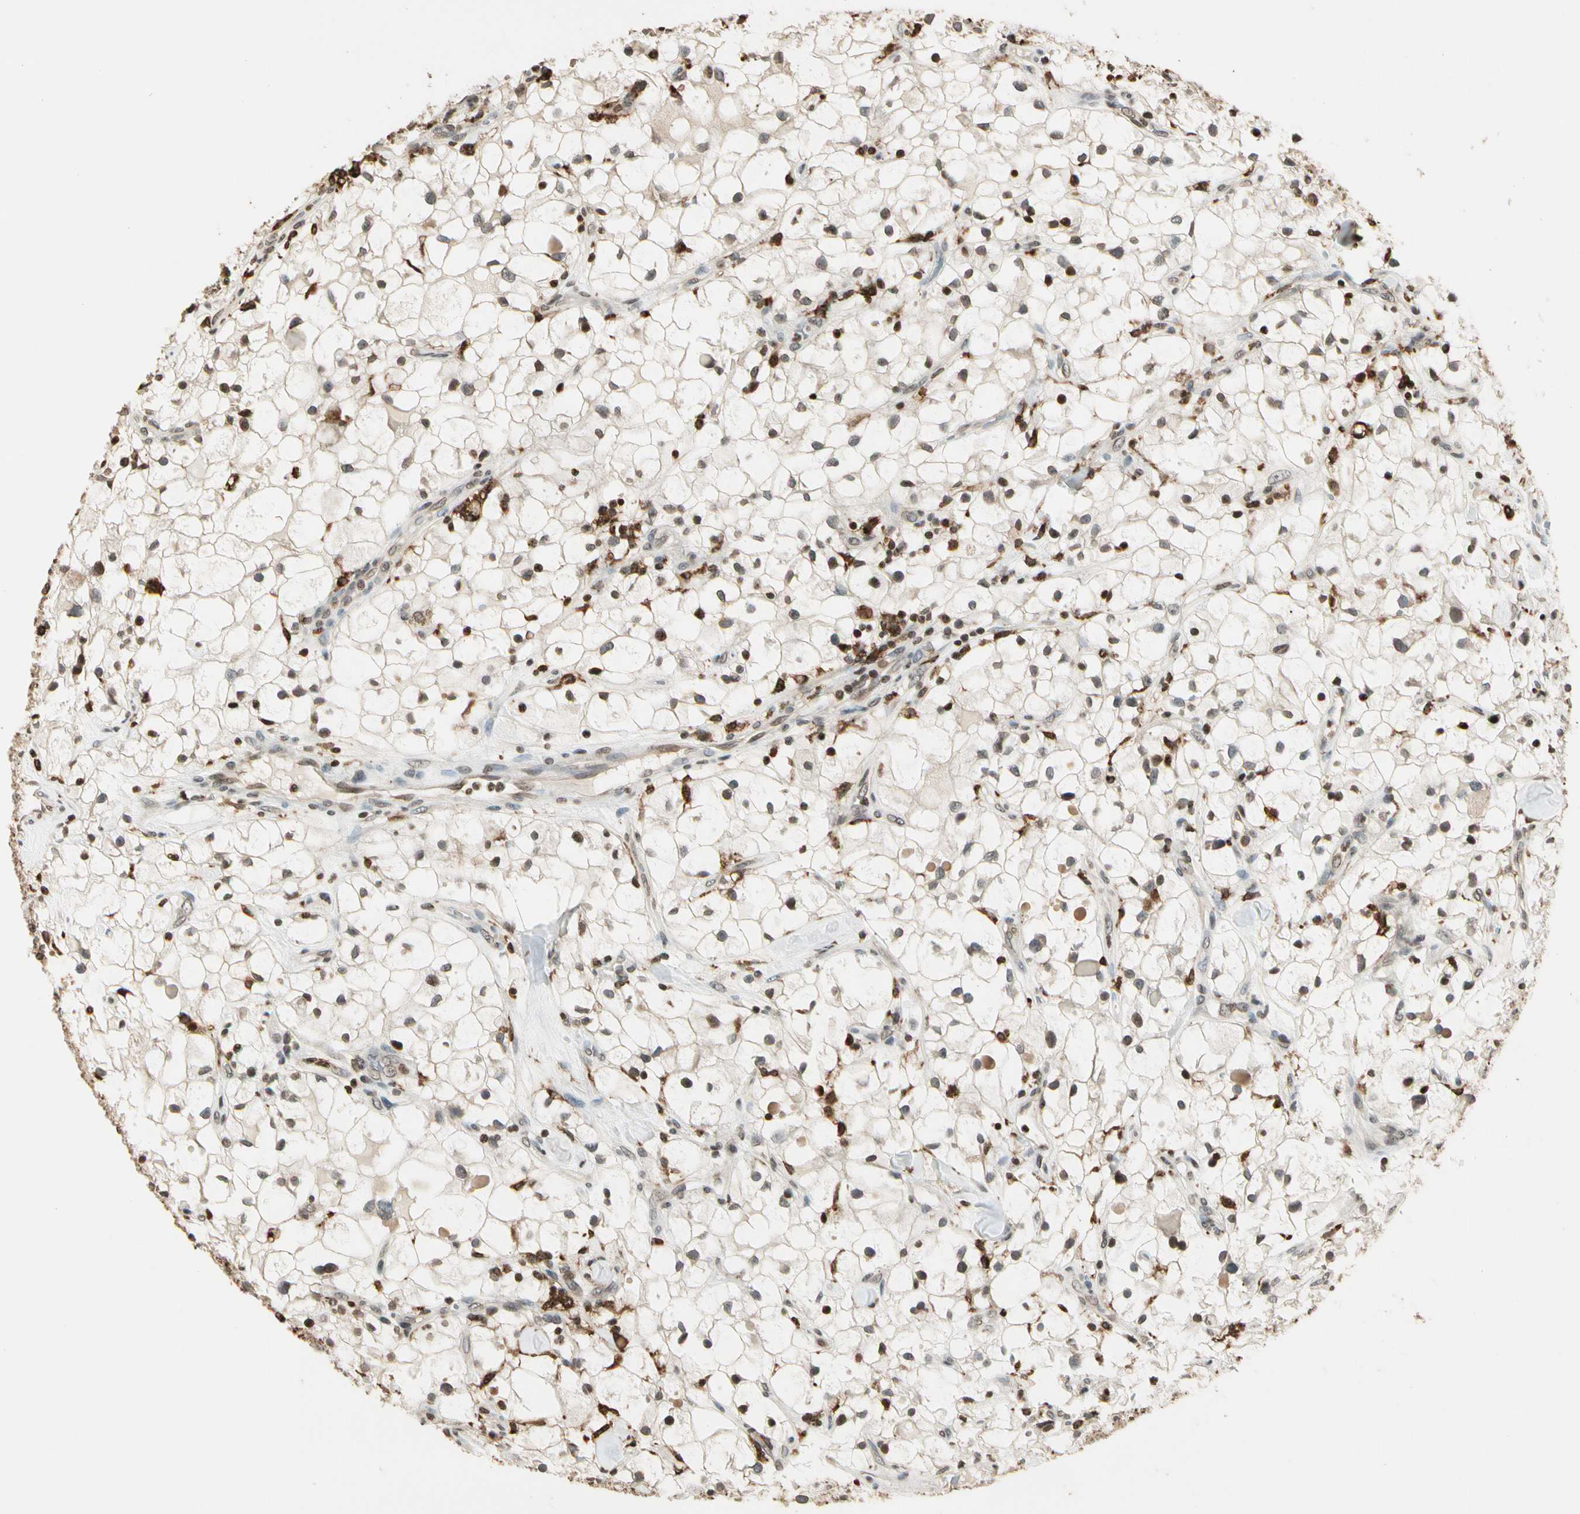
{"staining": {"intensity": "weak", "quantity": ">75%", "location": "nuclear"}, "tissue": "renal cancer", "cell_type": "Tumor cells", "image_type": "cancer", "snomed": [{"axis": "morphology", "description": "Adenocarcinoma, NOS"}, {"axis": "topography", "description": "Kidney"}], "caption": "DAB immunohistochemical staining of adenocarcinoma (renal) displays weak nuclear protein expression in approximately >75% of tumor cells.", "gene": "FER", "patient": {"sex": "female", "age": 60}}